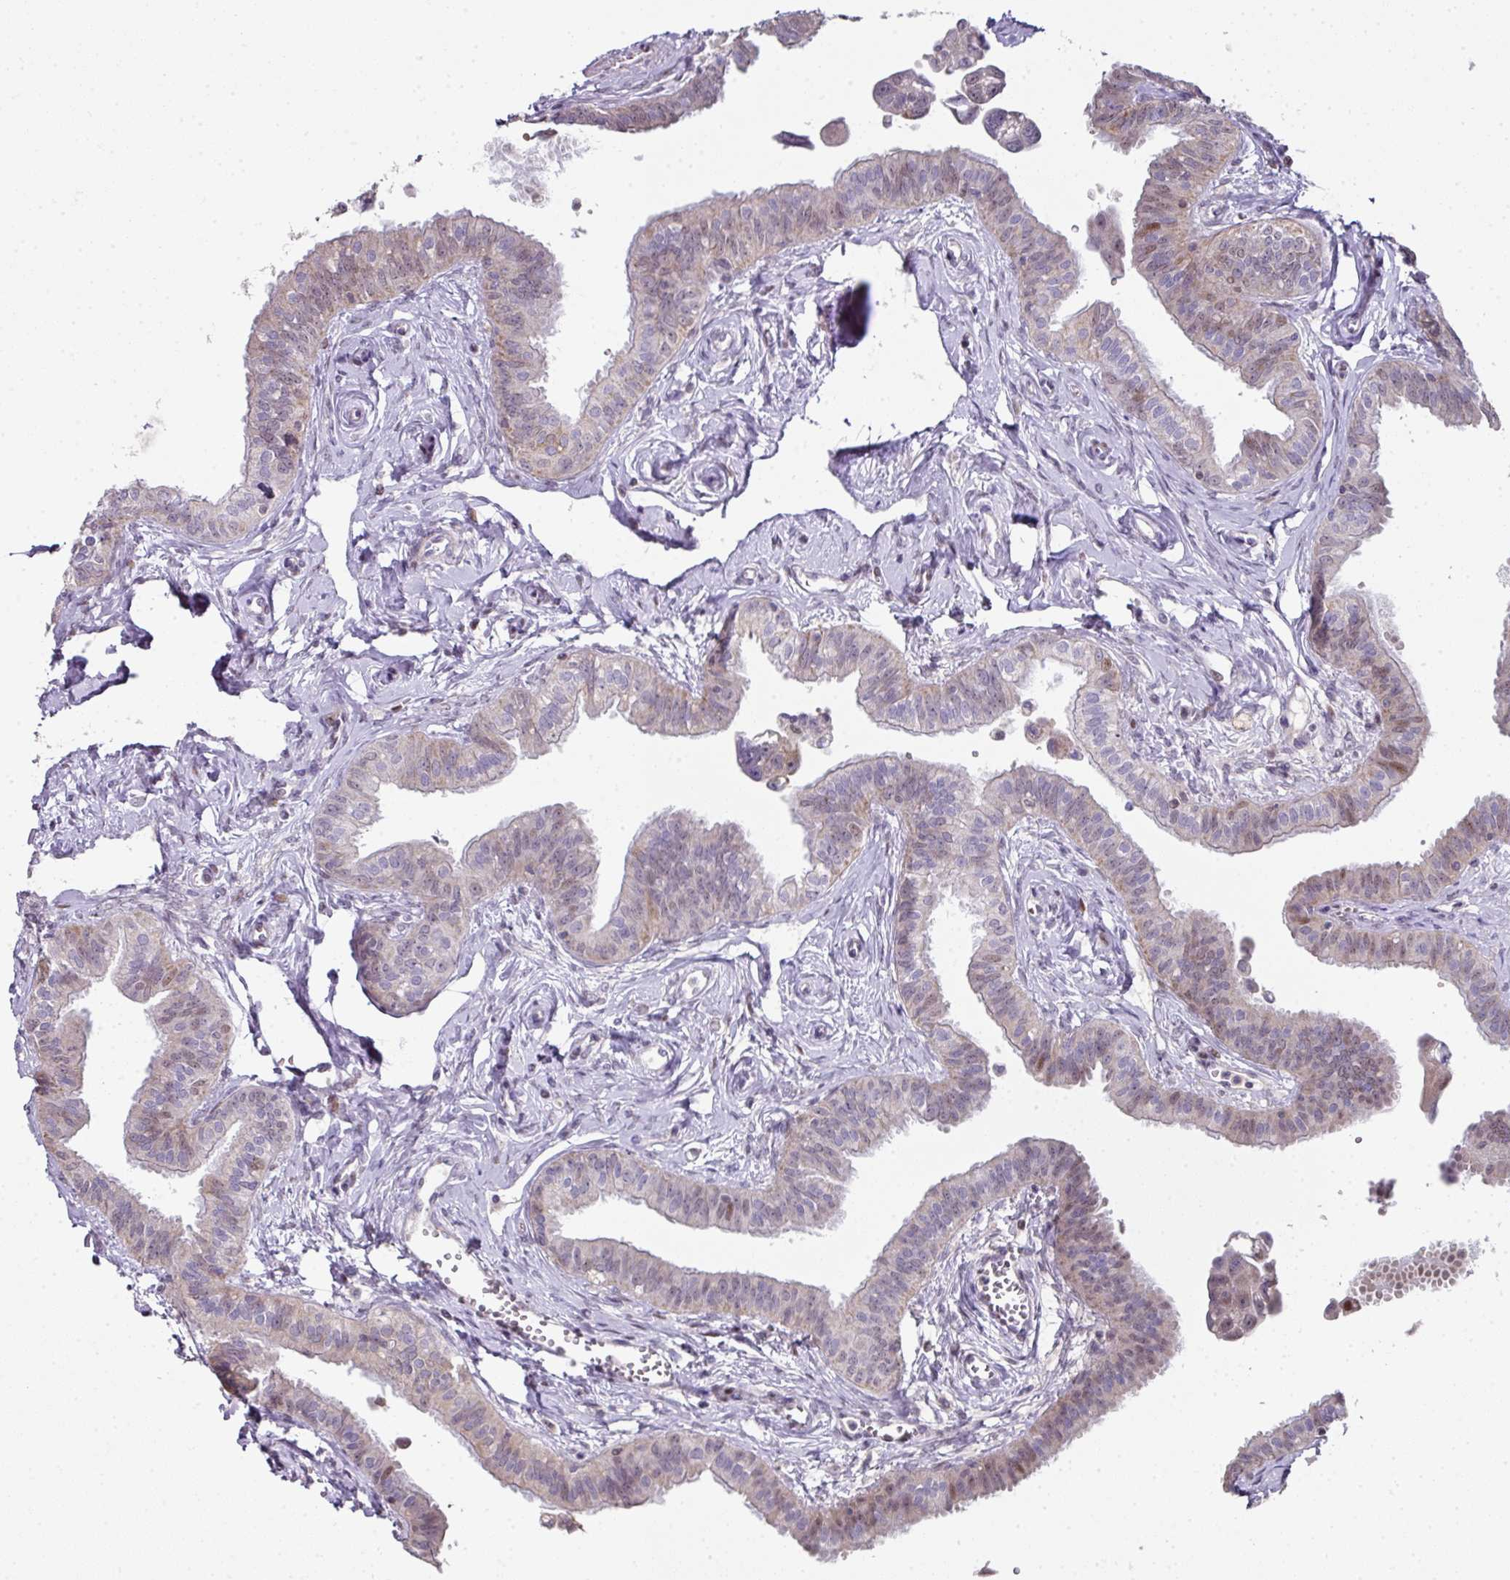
{"staining": {"intensity": "weak", "quantity": "<25%", "location": "nuclear"}, "tissue": "fallopian tube", "cell_type": "Glandular cells", "image_type": "normal", "snomed": [{"axis": "morphology", "description": "Normal tissue, NOS"}, {"axis": "morphology", "description": "Carcinoma, NOS"}, {"axis": "topography", "description": "Fallopian tube"}, {"axis": "topography", "description": "Ovary"}], "caption": "A high-resolution photomicrograph shows immunohistochemistry (IHC) staining of unremarkable fallopian tube, which reveals no significant positivity in glandular cells.", "gene": "ANKRD18A", "patient": {"sex": "female", "age": 59}}